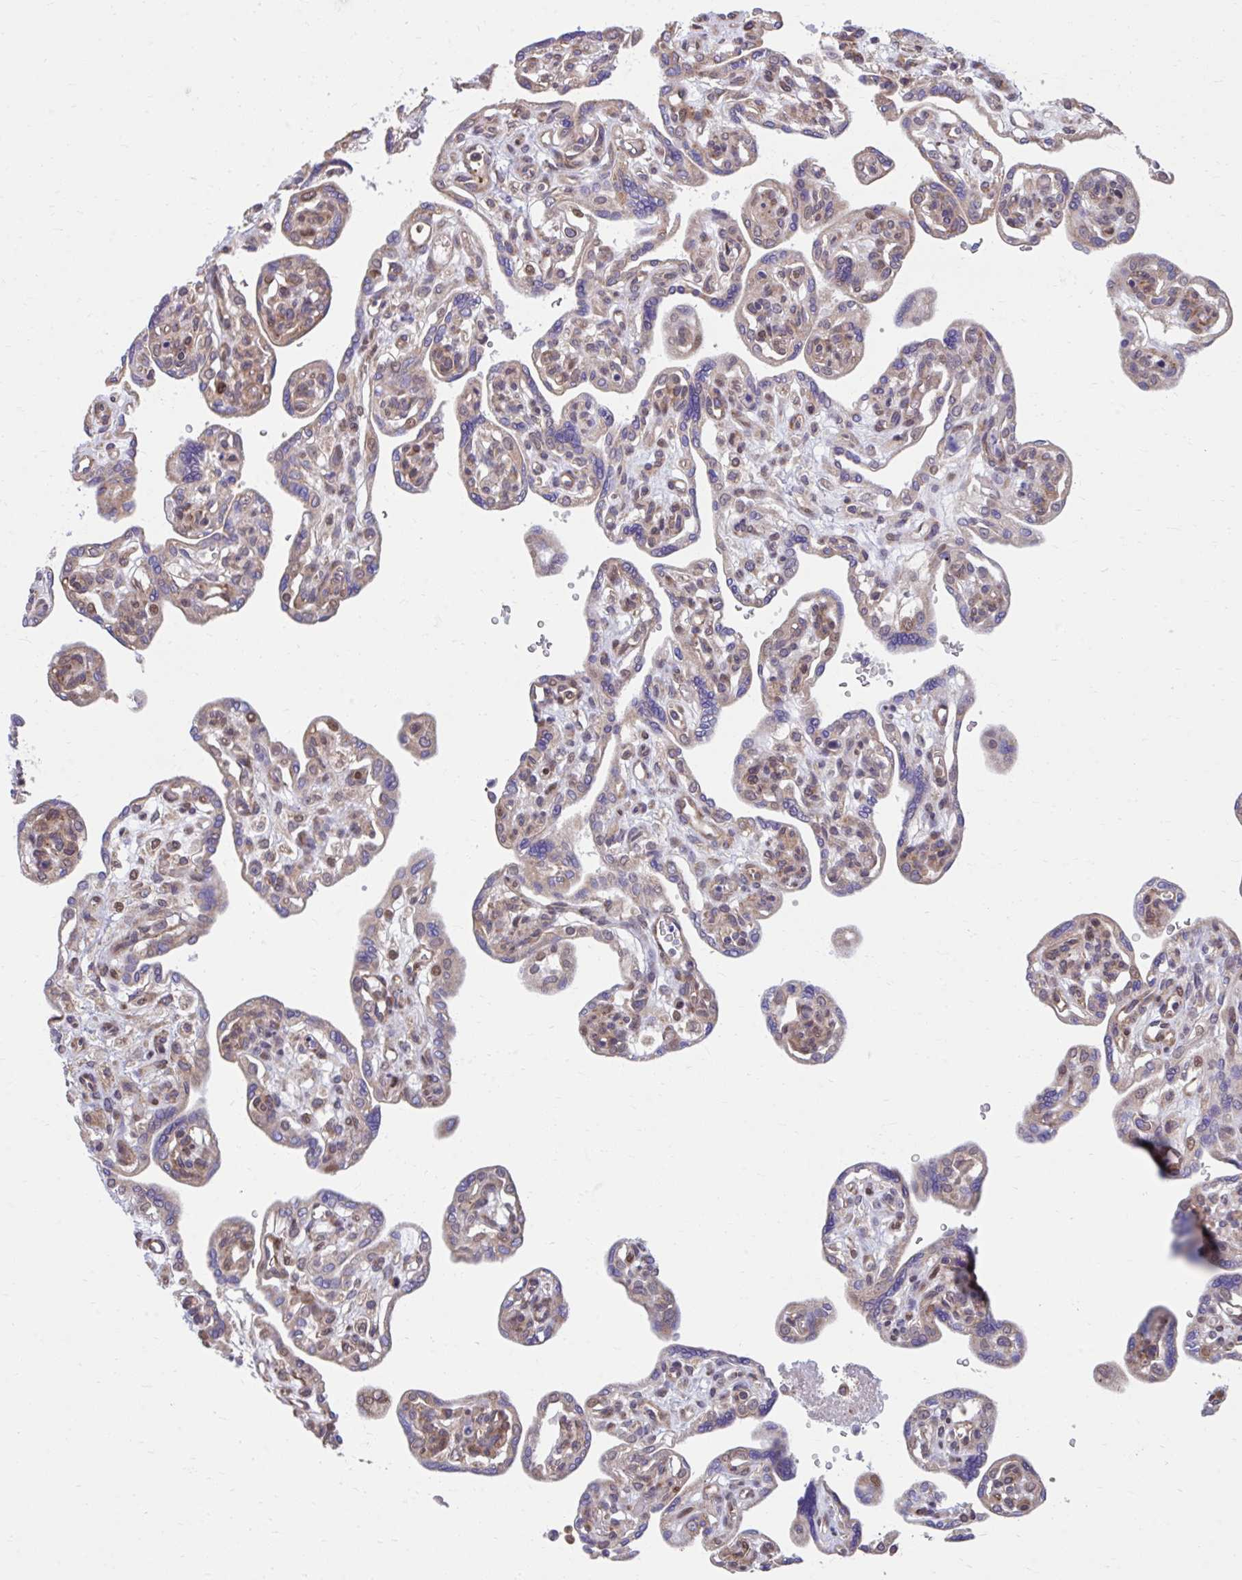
{"staining": {"intensity": "moderate", "quantity": ">75%", "location": "cytoplasmic/membranous,nuclear"}, "tissue": "placenta", "cell_type": "Decidual cells", "image_type": "normal", "snomed": [{"axis": "morphology", "description": "Normal tissue, NOS"}, {"axis": "topography", "description": "Placenta"}], "caption": "Immunohistochemical staining of normal human placenta displays moderate cytoplasmic/membranous,nuclear protein staining in about >75% of decidual cells.", "gene": "ZNF778", "patient": {"sex": "female", "age": 39}}